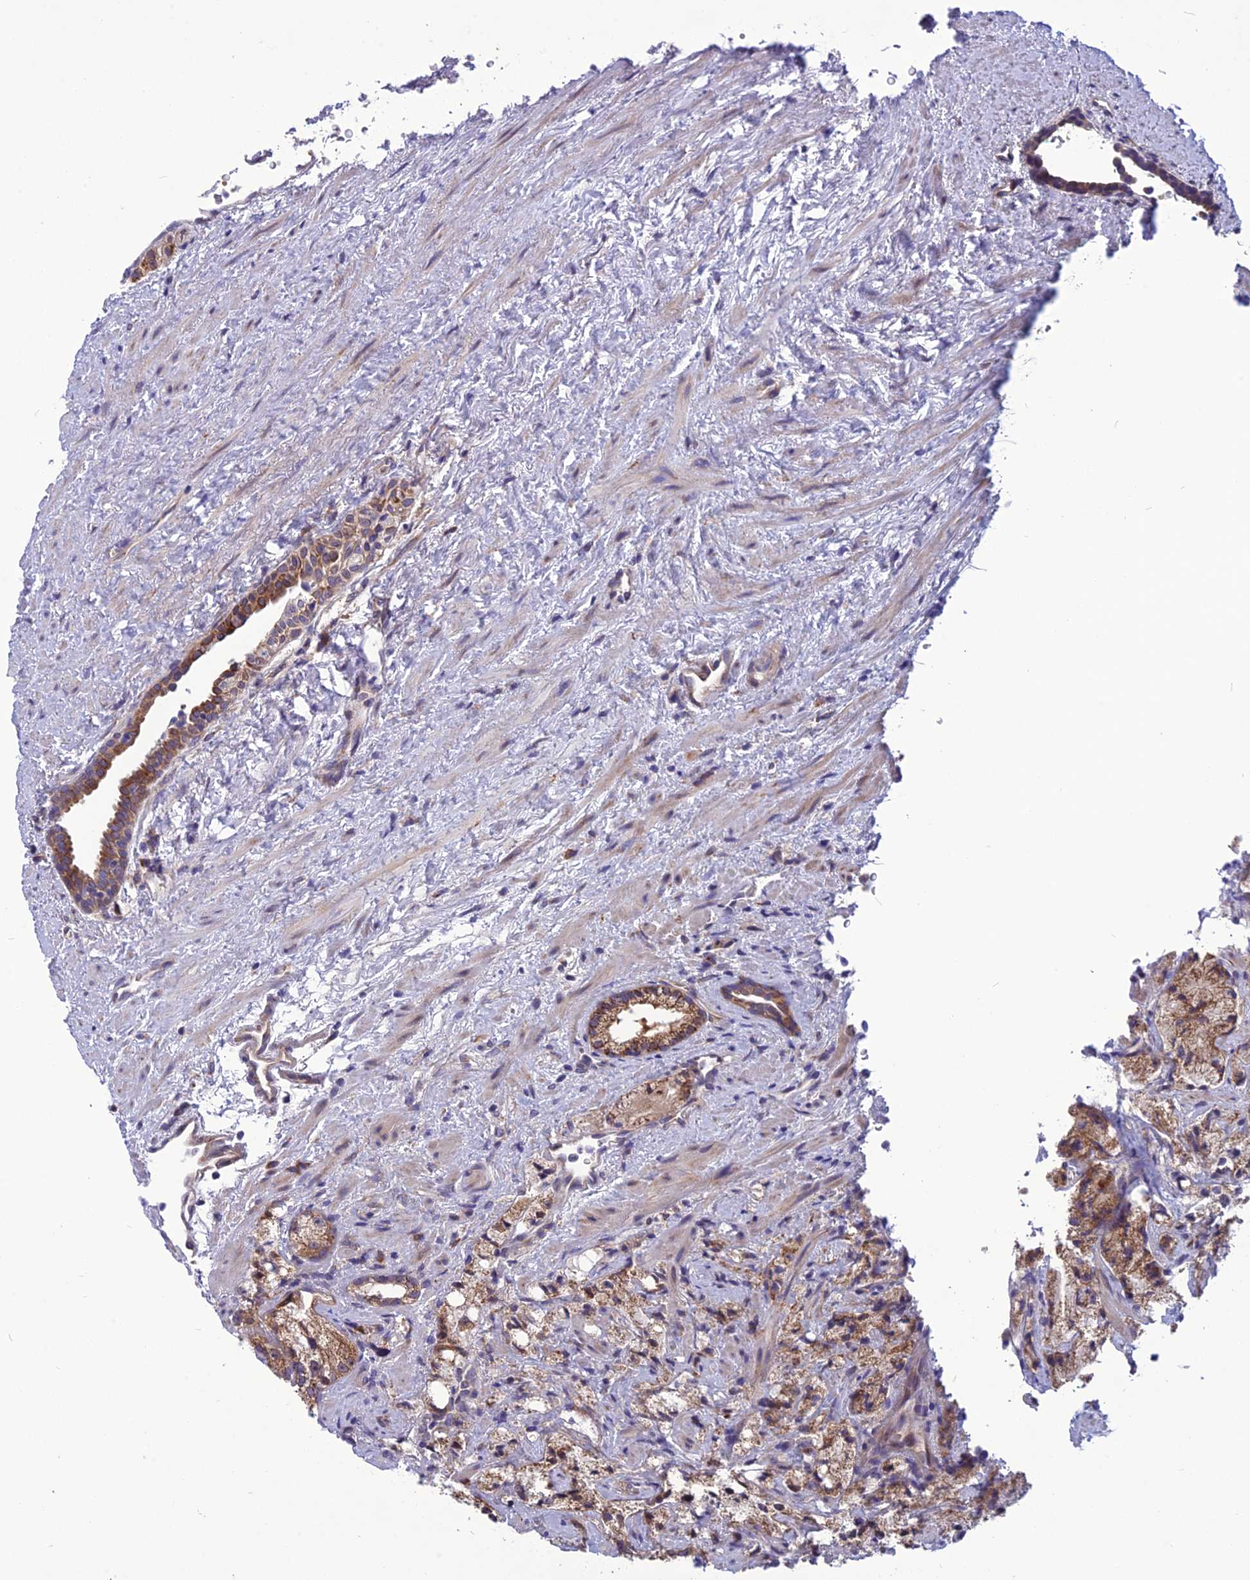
{"staining": {"intensity": "moderate", "quantity": ">75%", "location": "cytoplasmic/membranous"}, "tissue": "prostate cancer", "cell_type": "Tumor cells", "image_type": "cancer", "snomed": [{"axis": "morphology", "description": "Adenocarcinoma, High grade"}, {"axis": "topography", "description": "Prostate"}], "caption": "Adenocarcinoma (high-grade) (prostate) was stained to show a protein in brown. There is medium levels of moderate cytoplasmic/membranous expression in about >75% of tumor cells.", "gene": "PSMF1", "patient": {"sex": "male", "age": 64}}